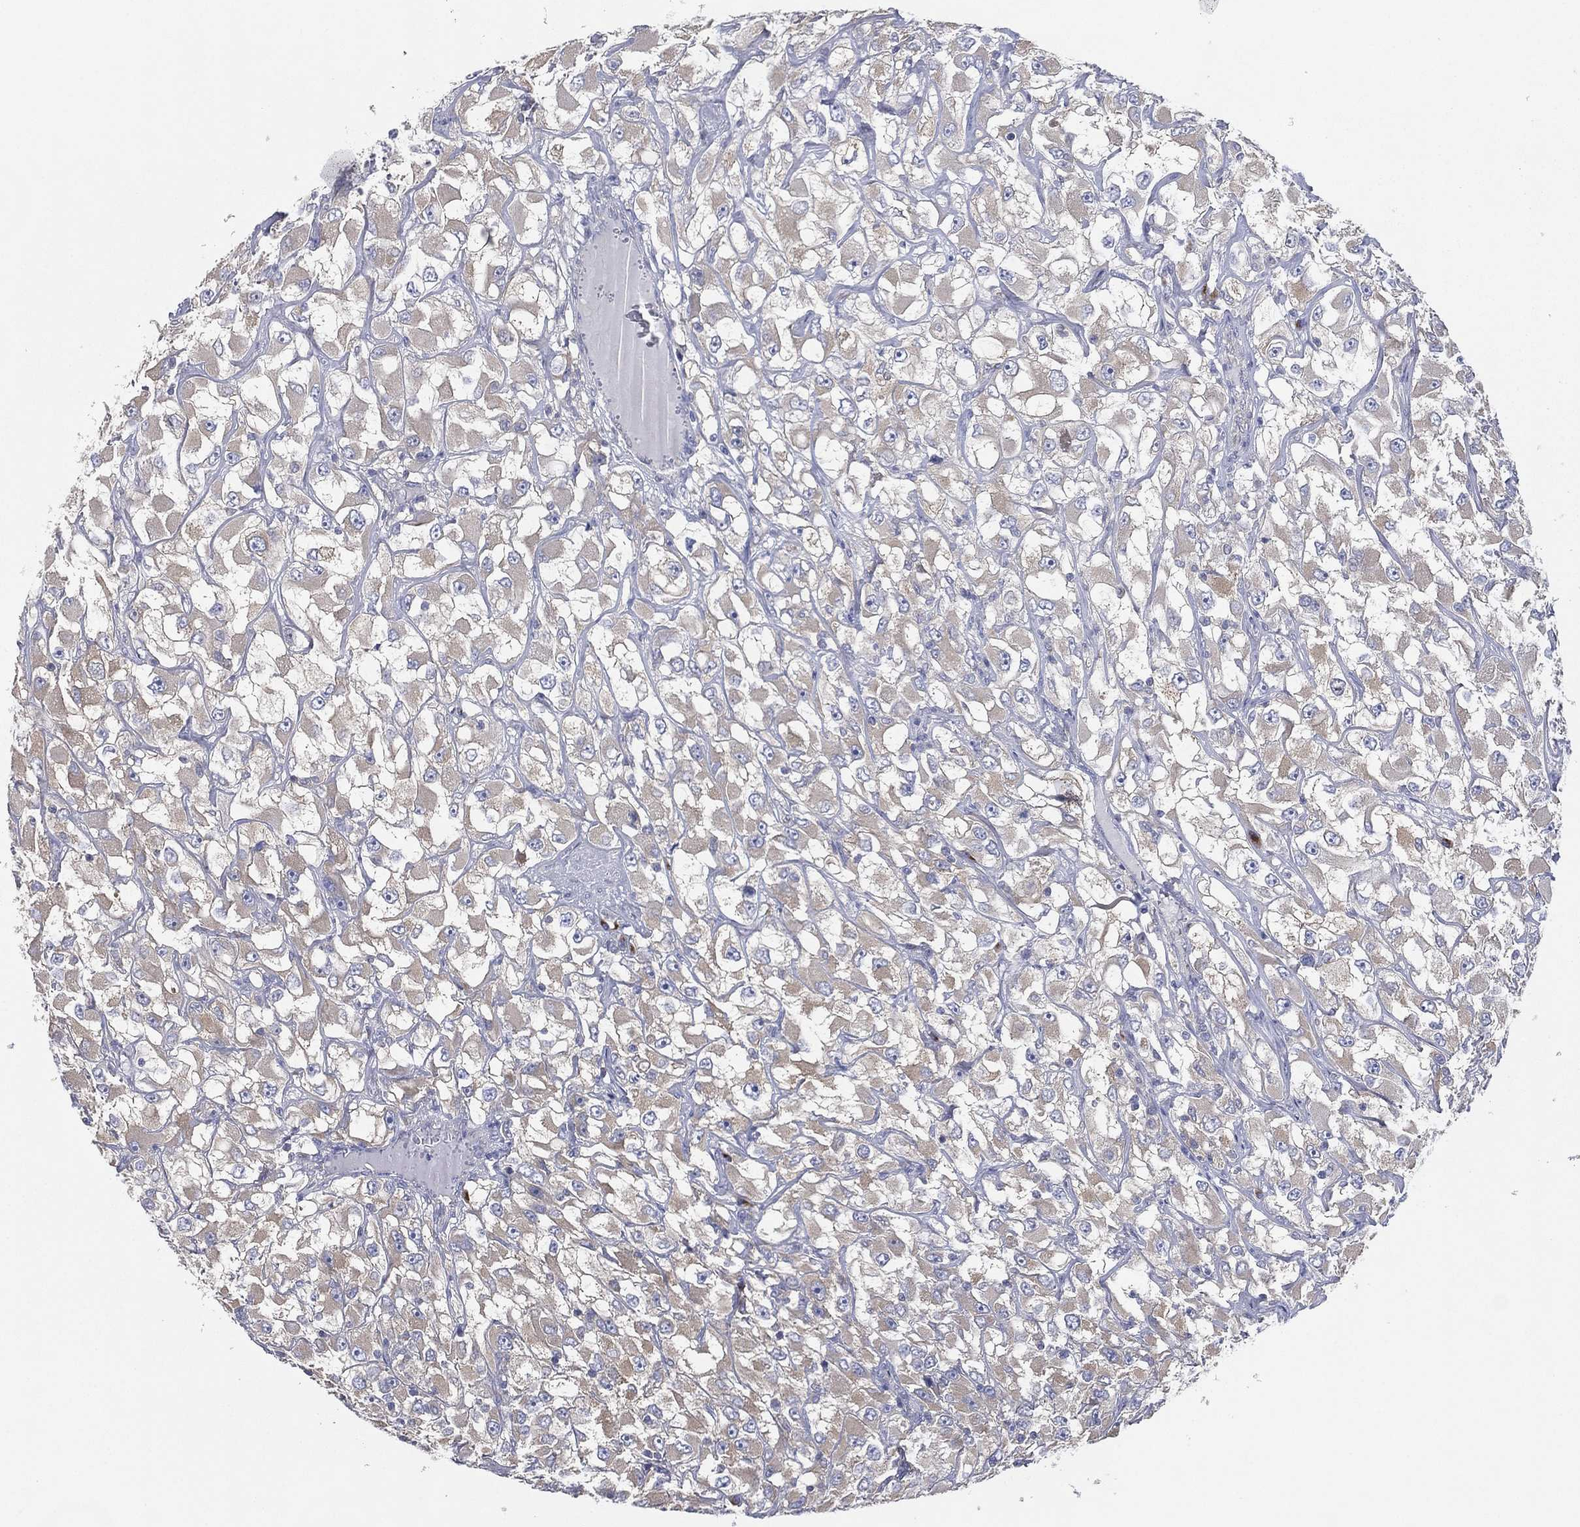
{"staining": {"intensity": "negative", "quantity": "none", "location": "none"}, "tissue": "renal cancer", "cell_type": "Tumor cells", "image_type": "cancer", "snomed": [{"axis": "morphology", "description": "Adenocarcinoma, NOS"}, {"axis": "topography", "description": "Kidney"}], "caption": "The photomicrograph displays no staining of tumor cells in renal adenocarcinoma.", "gene": "ATP8A2", "patient": {"sex": "female", "age": 52}}